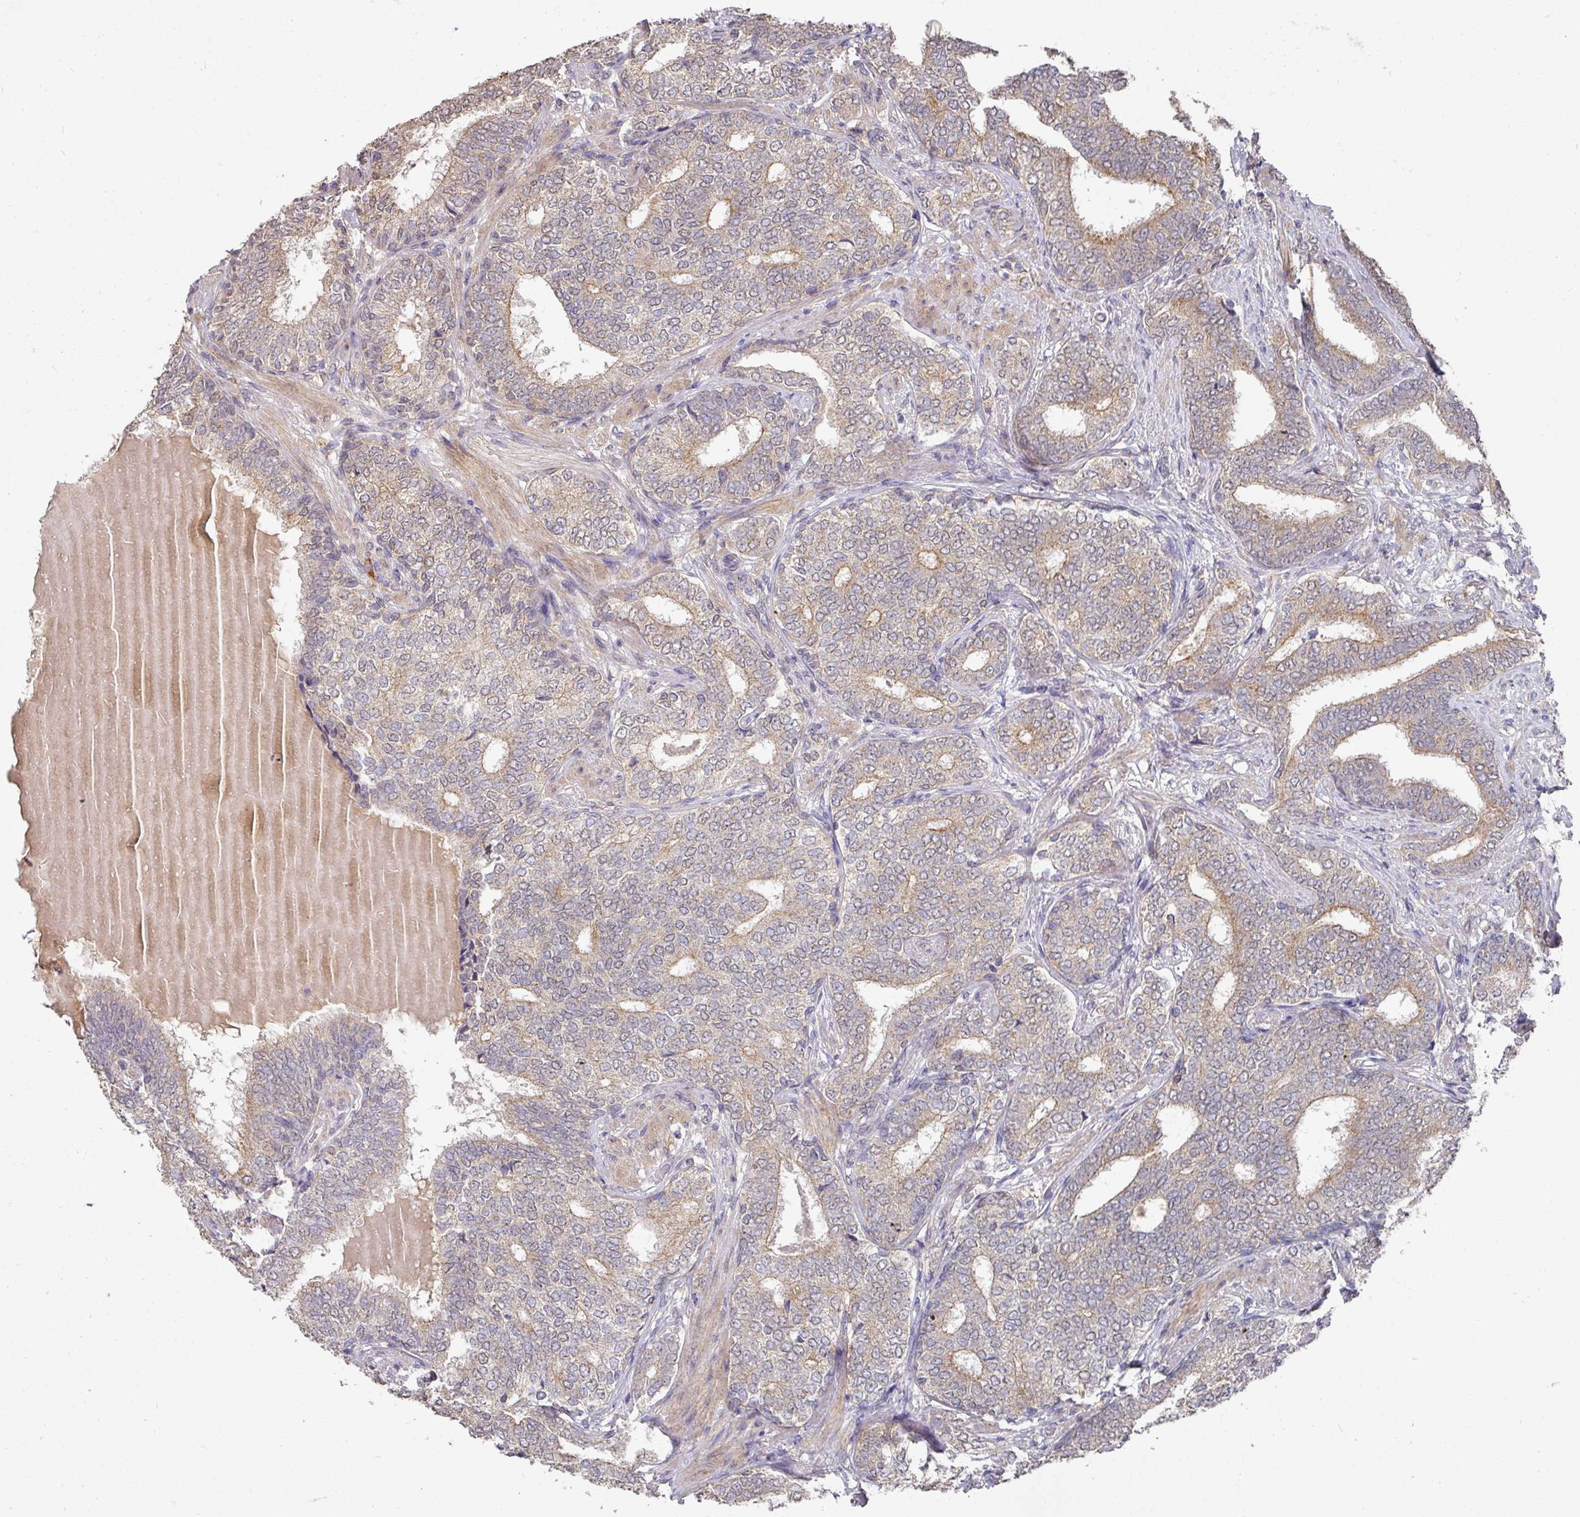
{"staining": {"intensity": "moderate", "quantity": "<25%", "location": "cytoplasmic/membranous"}, "tissue": "prostate cancer", "cell_type": "Tumor cells", "image_type": "cancer", "snomed": [{"axis": "morphology", "description": "Adenocarcinoma, High grade"}, {"axis": "topography", "description": "Prostate"}], "caption": "High-grade adenocarcinoma (prostate) tissue reveals moderate cytoplasmic/membranous staining in approximately <25% of tumor cells The staining was performed using DAB to visualize the protein expression in brown, while the nuclei were stained in blue with hematoxylin (Magnification: 20x).", "gene": "EXTL3", "patient": {"sex": "male", "age": 72}}